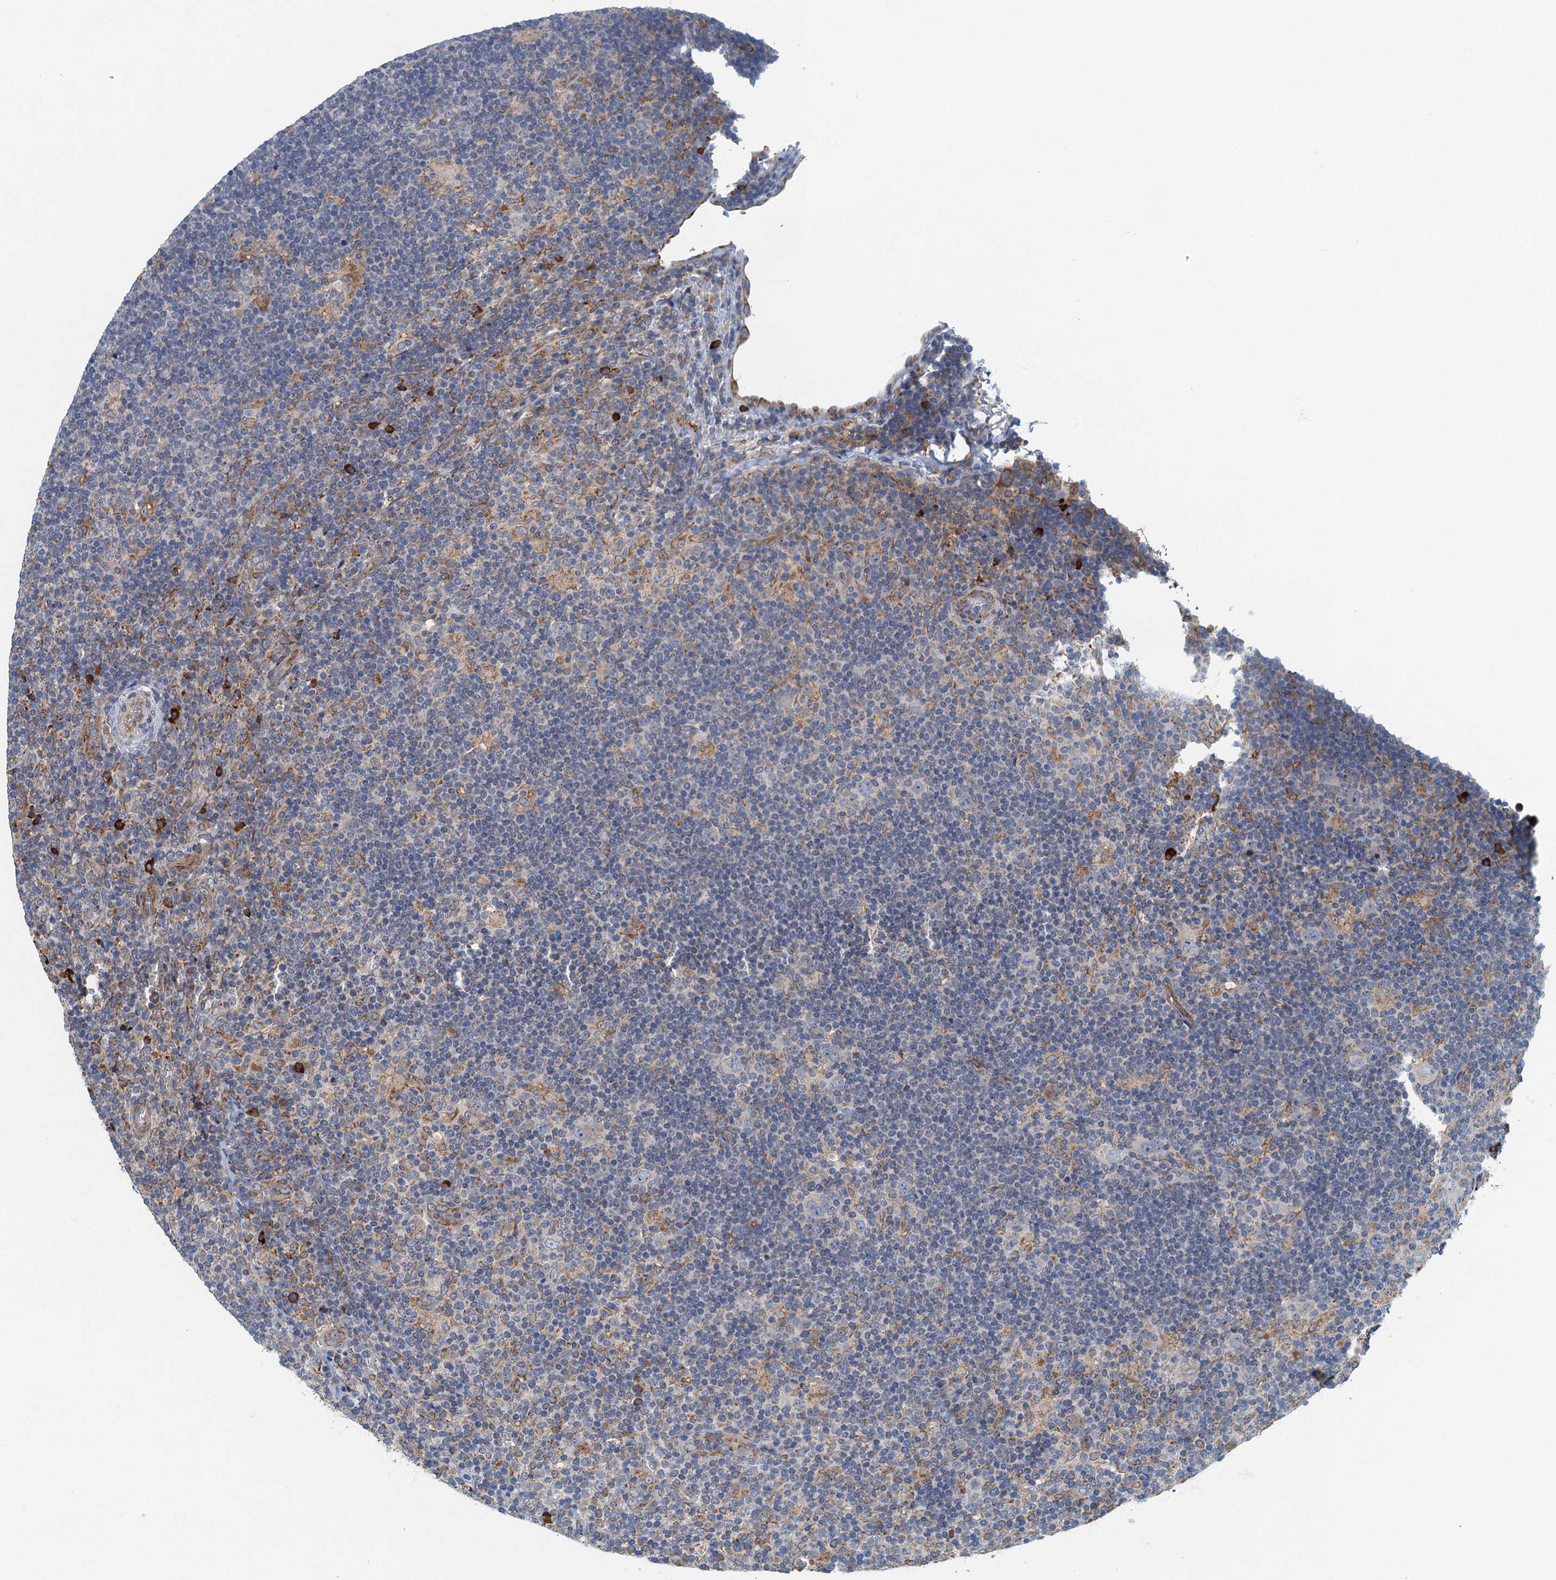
{"staining": {"intensity": "negative", "quantity": "none", "location": "none"}, "tissue": "lymphoma", "cell_type": "Tumor cells", "image_type": "cancer", "snomed": [{"axis": "morphology", "description": "Hodgkin's disease, NOS"}, {"axis": "topography", "description": "Lymph node"}], "caption": "Immunohistochemistry micrograph of human lymphoma stained for a protein (brown), which demonstrates no staining in tumor cells.", "gene": "SPDYC", "patient": {"sex": "female", "age": 57}}